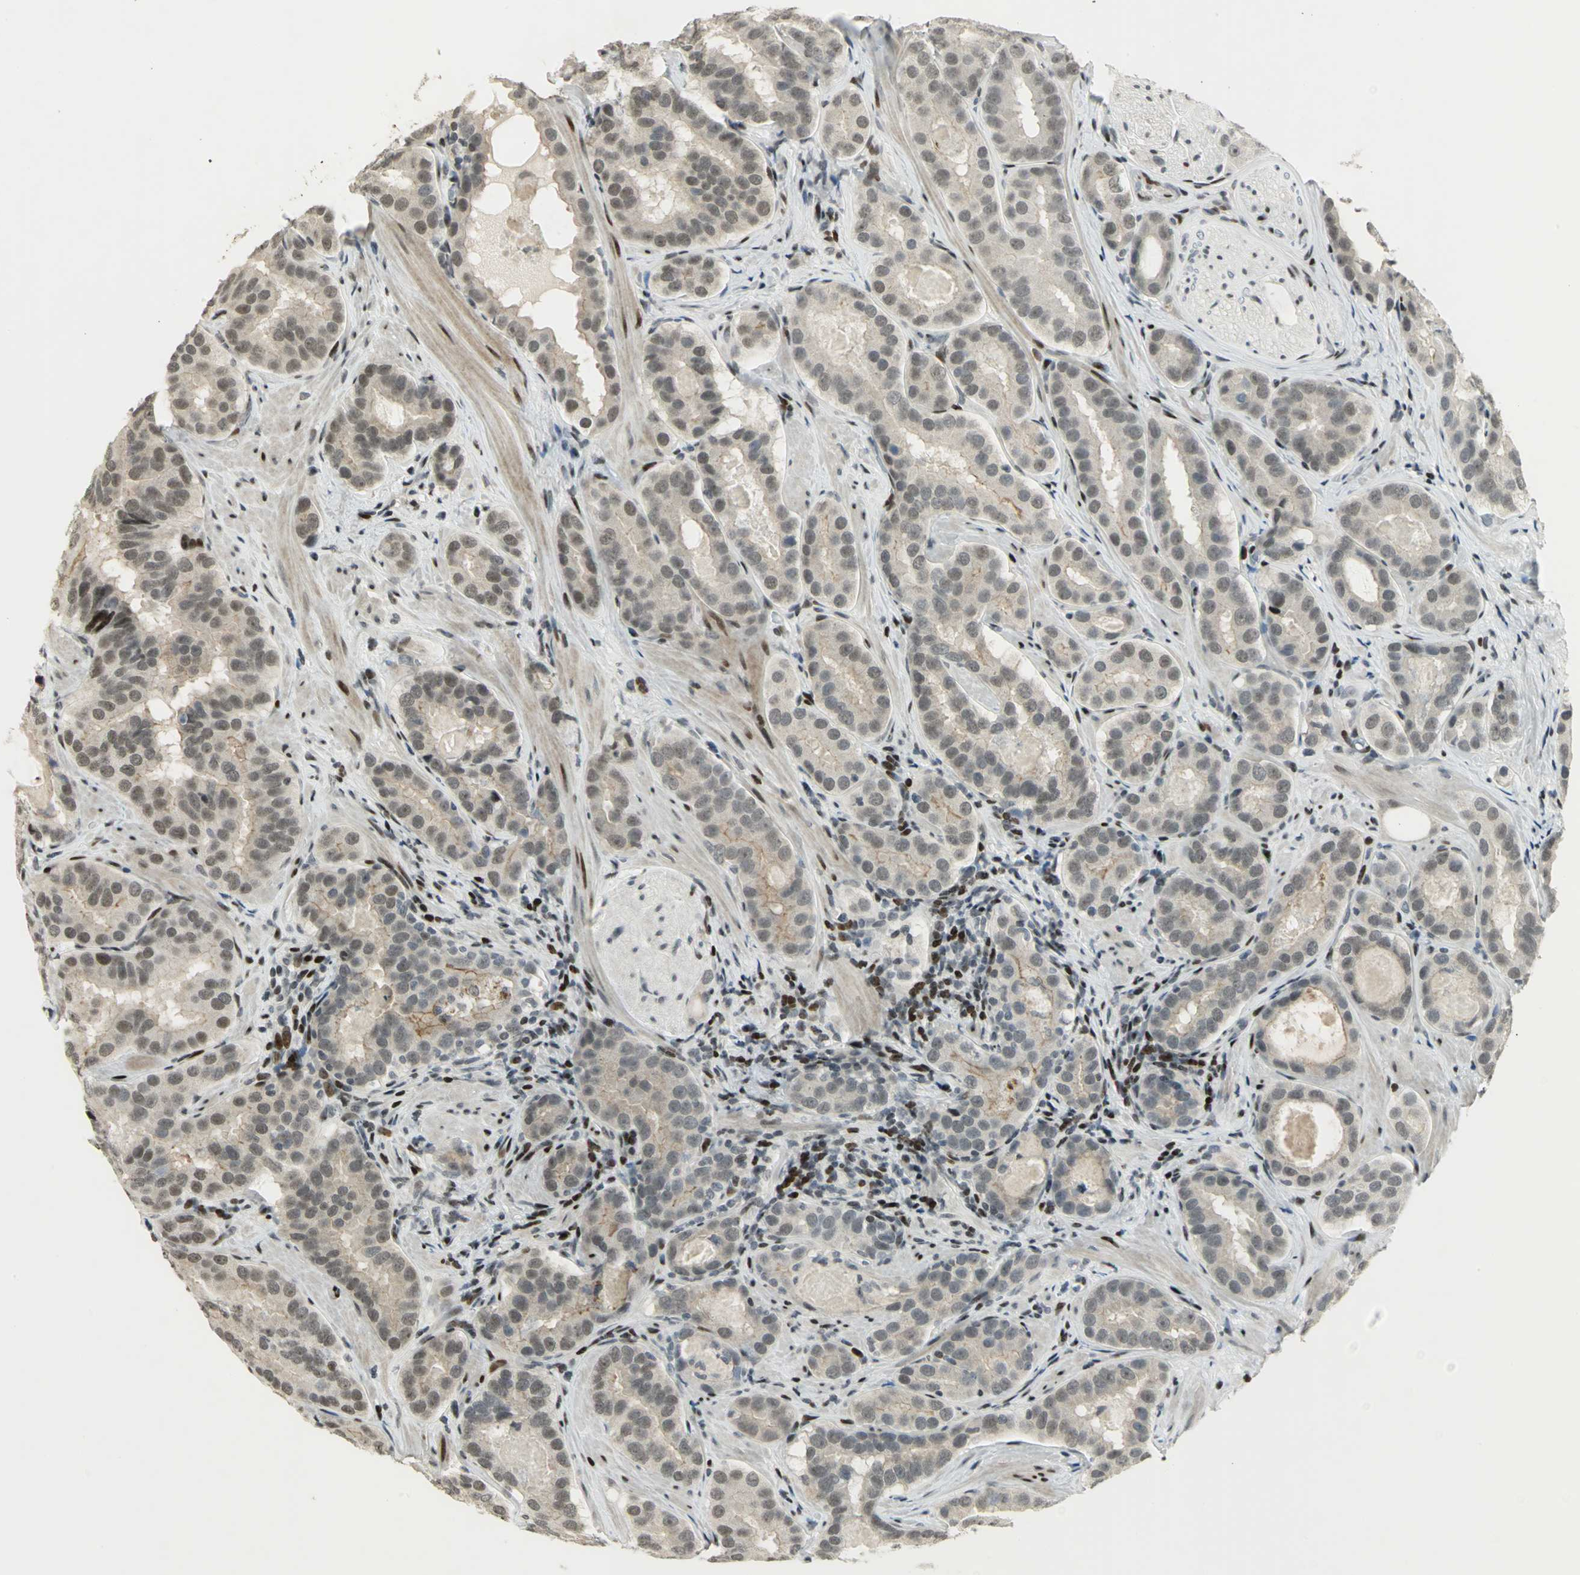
{"staining": {"intensity": "weak", "quantity": "25%-75%", "location": "nuclear"}, "tissue": "prostate cancer", "cell_type": "Tumor cells", "image_type": "cancer", "snomed": [{"axis": "morphology", "description": "Adenocarcinoma, Low grade"}, {"axis": "topography", "description": "Prostate"}], "caption": "Tumor cells demonstrate weak nuclear expression in about 25%-75% of cells in prostate cancer (adenocarcinoma (low-grade)).", "gene": "KDM1A", "patient": {"sex": "male", "age": 59}}